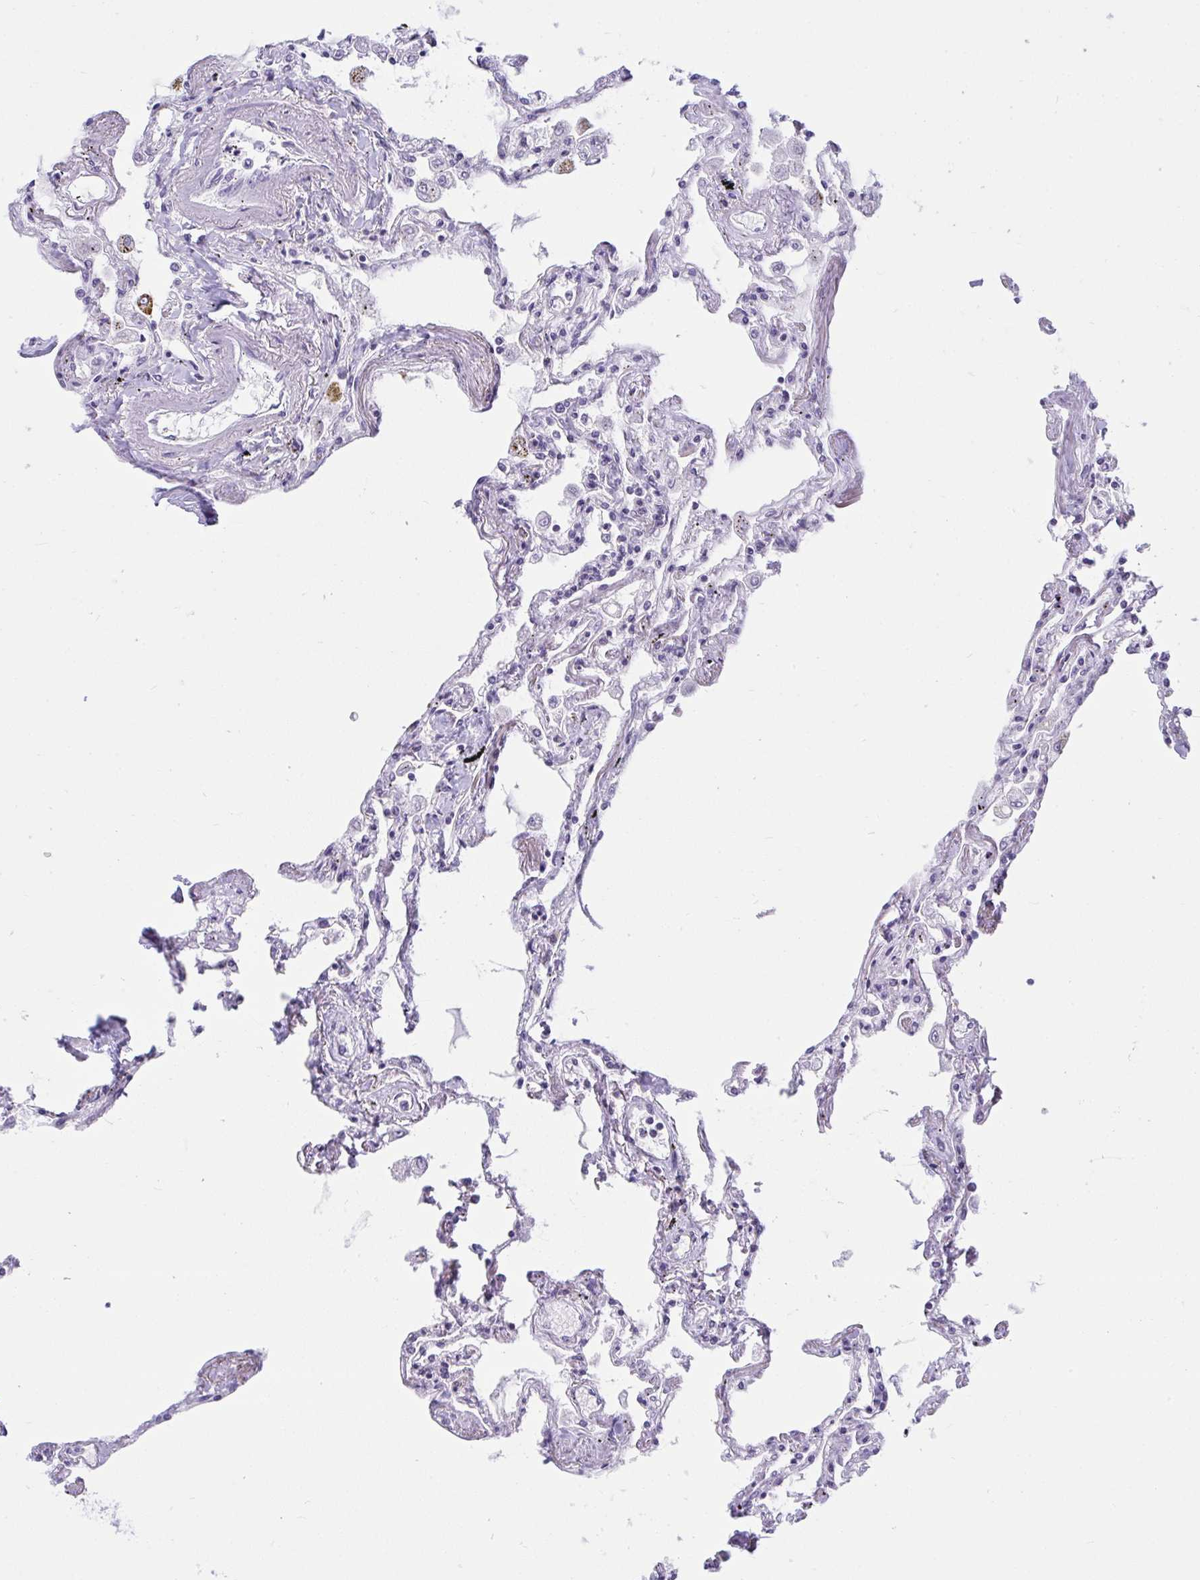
{"staining": {"intensity": "moderate", "quantity": "<25%", "location": "nuclear"}, "tissue": "lung", "cell_type": "Alveolar cells", "image_type": "normal", "snomed": [{"axis": "morphology", "description": "Normal tissue, NOS"}, {"axis": "morphology", "description": "Adenocarcinoma, NOS"}, {"axis": "topography", "description": "Cartilage tissue"}, {"axis": "topography", "description": "Lung"}], "caption": "Protein staining of benign lung reveals moderate nuclear expression in approximately <25% of alveolar cells.", "gene": "PRR14", "patient": {"sex": "female", "age": 67}}